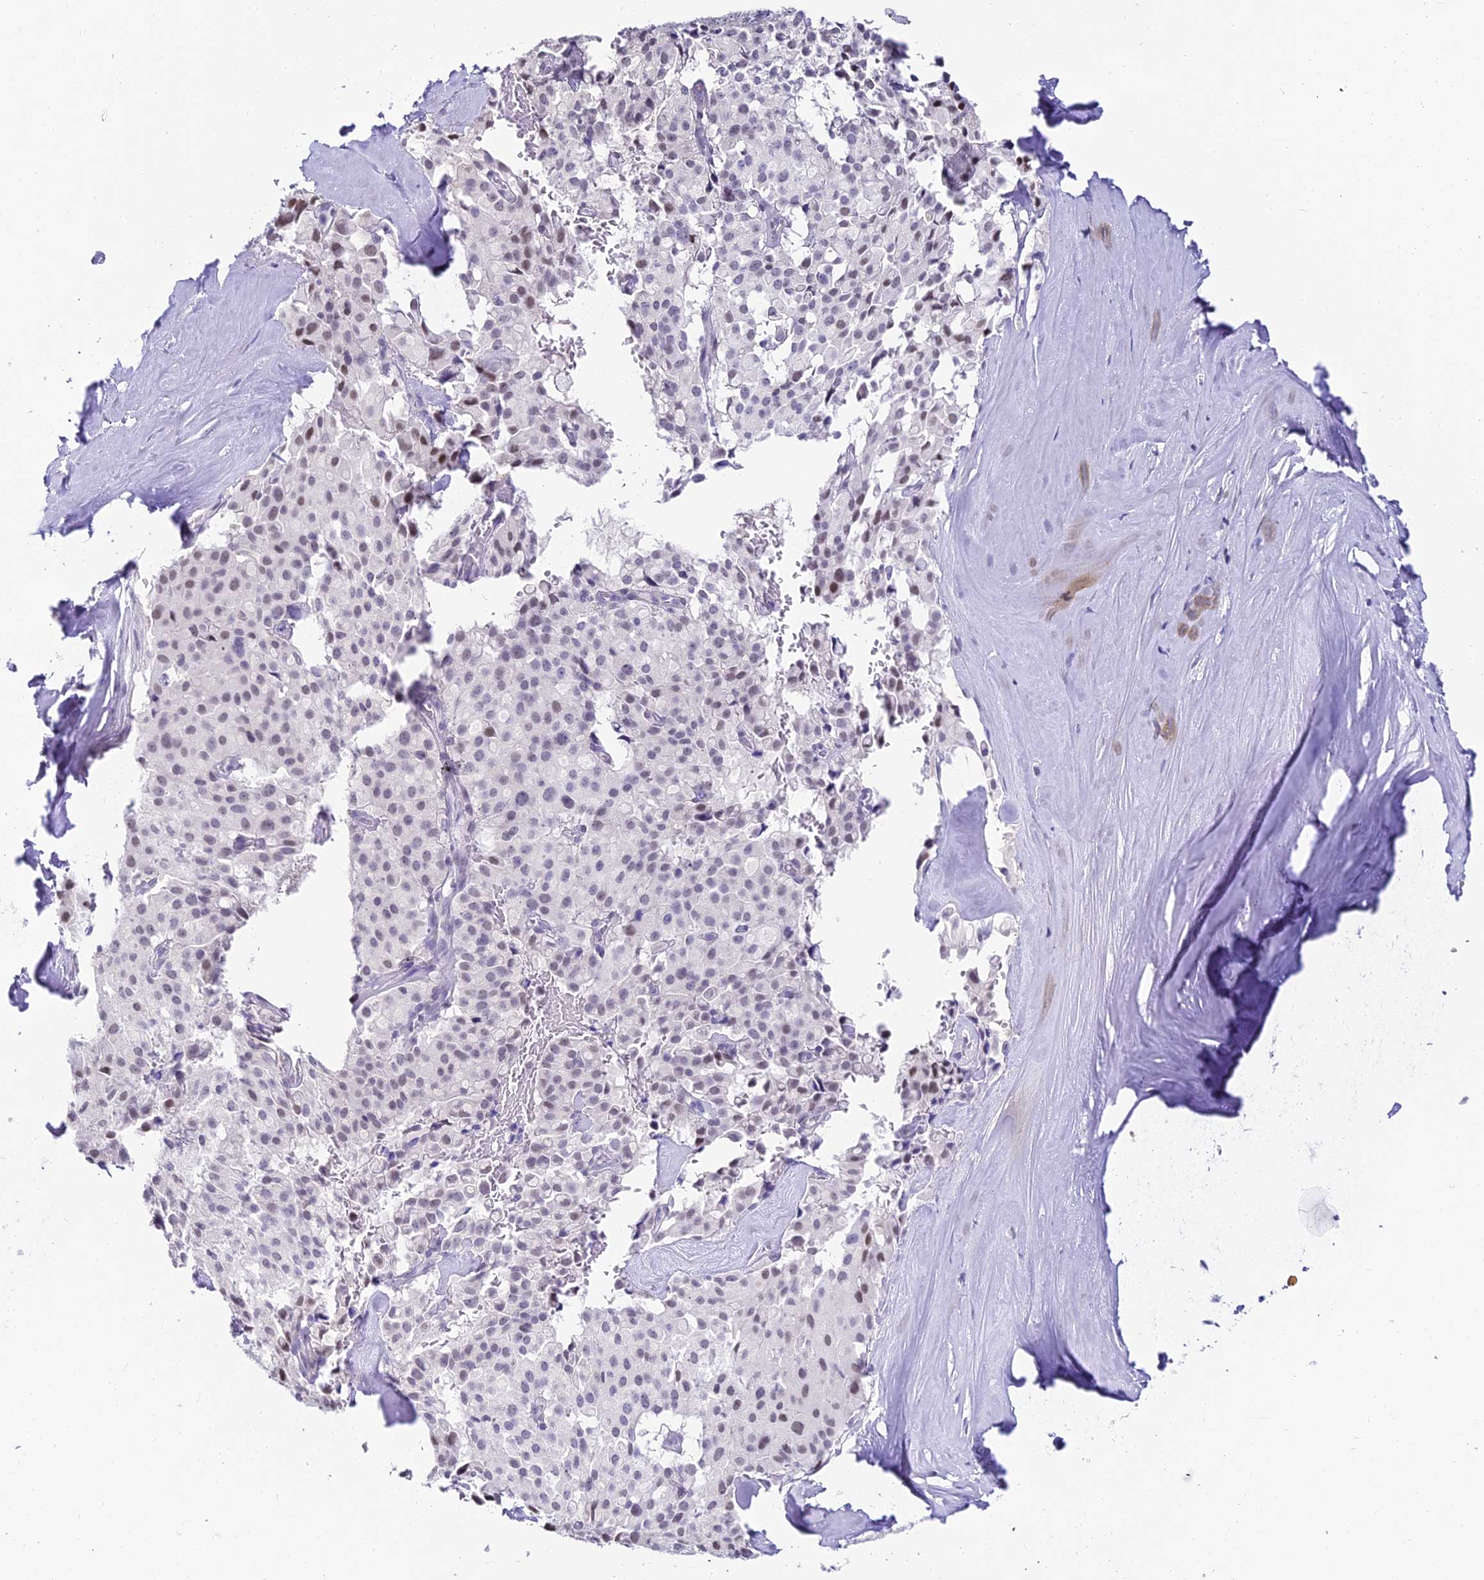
{"staining": {"intensity": "weak", "quantity": "25%-75%", "location": "nuclear"}, "tissue": "pancreatic cancer", "cell_type": "Tumor cells", "image_type": "cancer", "snomed": [{"axis": "morphology", "description": "Adenocarcinoma, NOS"}, {"axis": "topography", "description": "Pancreas"}], "caption": "Protein positivity by immunohistochemistry demonstrates weak nuclear staining in about 25%-75% of tumor cells in pancreatic cancer.", "gene": "ABHD14A-ACY1", "patient": {"sex": "male", "age": 65}}